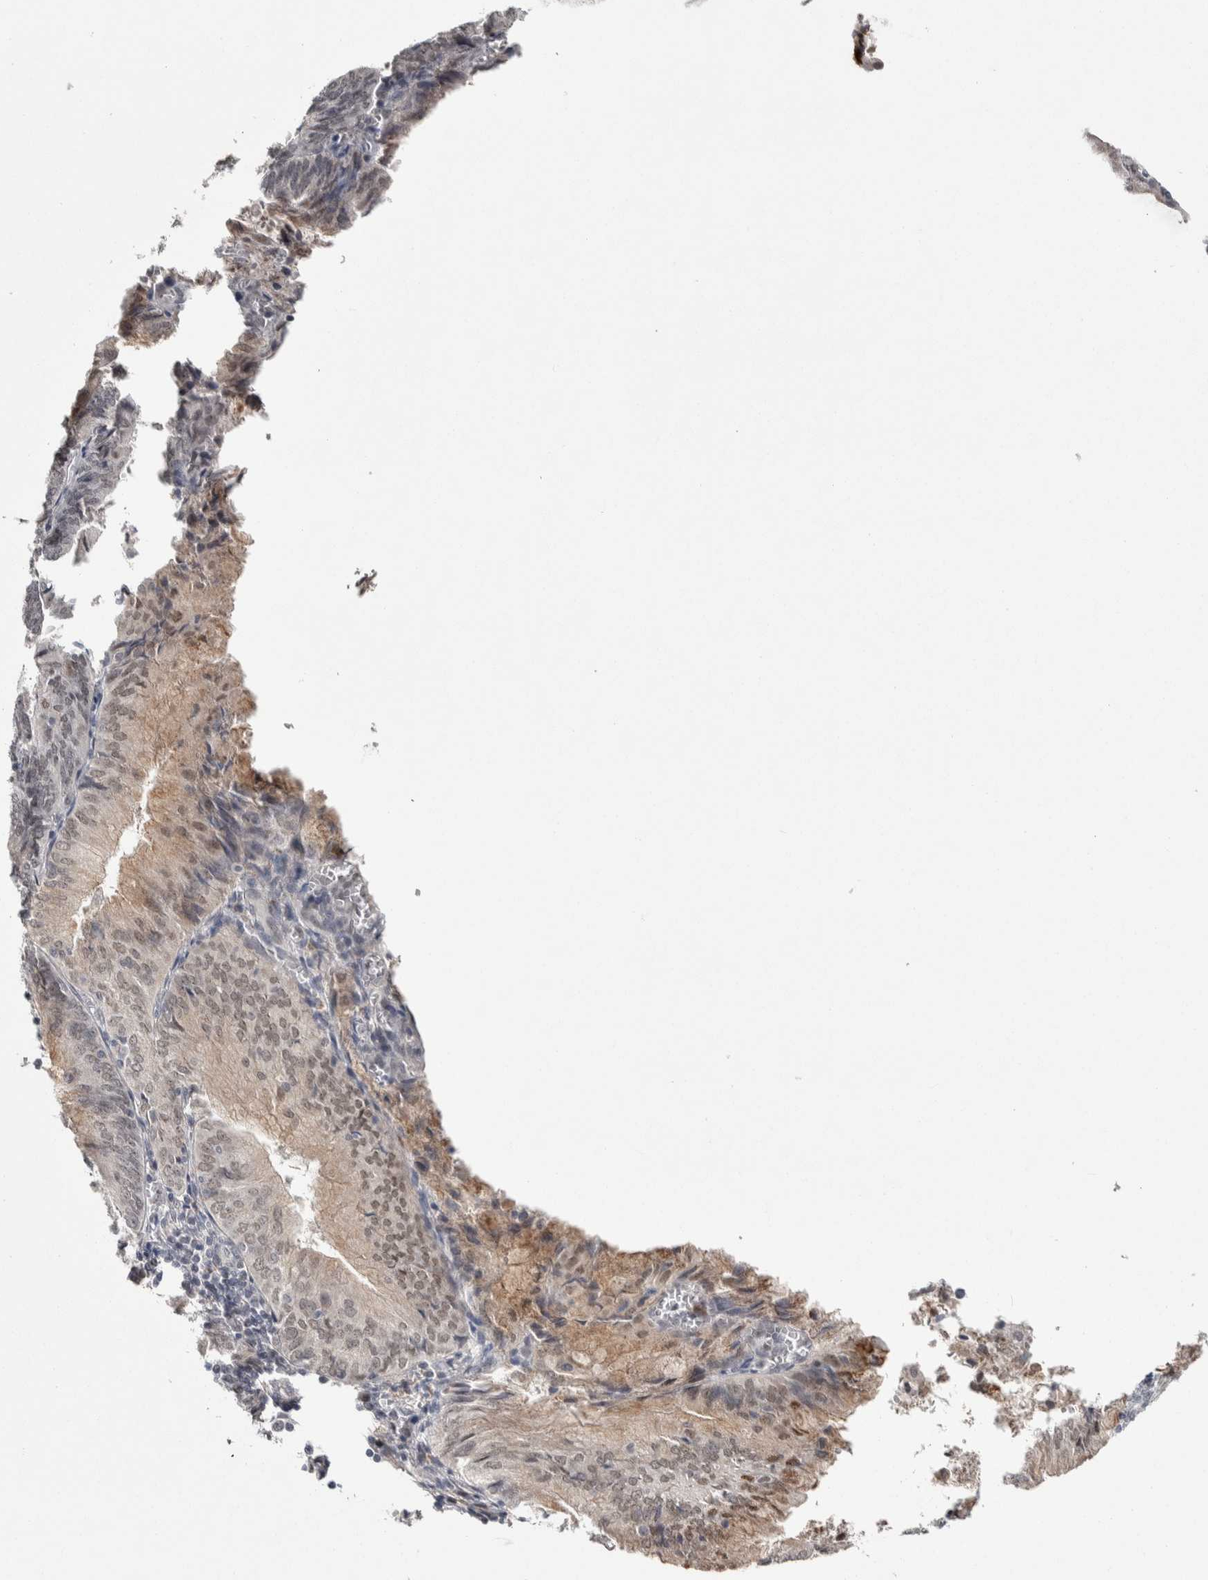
{"staining": {"intensity": "weak", "quantity": "25%-75%", "location": "nuclear"}, "tissue": "endometrial cancer", "cell_type": "Tumor cells", "image_type": "cancer", "snomed": [{"axis": "morphology", "description": "Adenocarcinoma, NOS"}, {"axis": "topography", "description": "Endometrium"}], "caption": "Immunohistochemistry image of neoplastic tissue: endometrial cancer (adenocarcinoma) stained using immunohistochemistry (IHC) reveals low levels of weak protein expression localized specifically in the nuclear of tumor cells, appearing as a nuclear brown color.", "gene": "ASPN", "patient": {"sex": "female", "age": 81}}